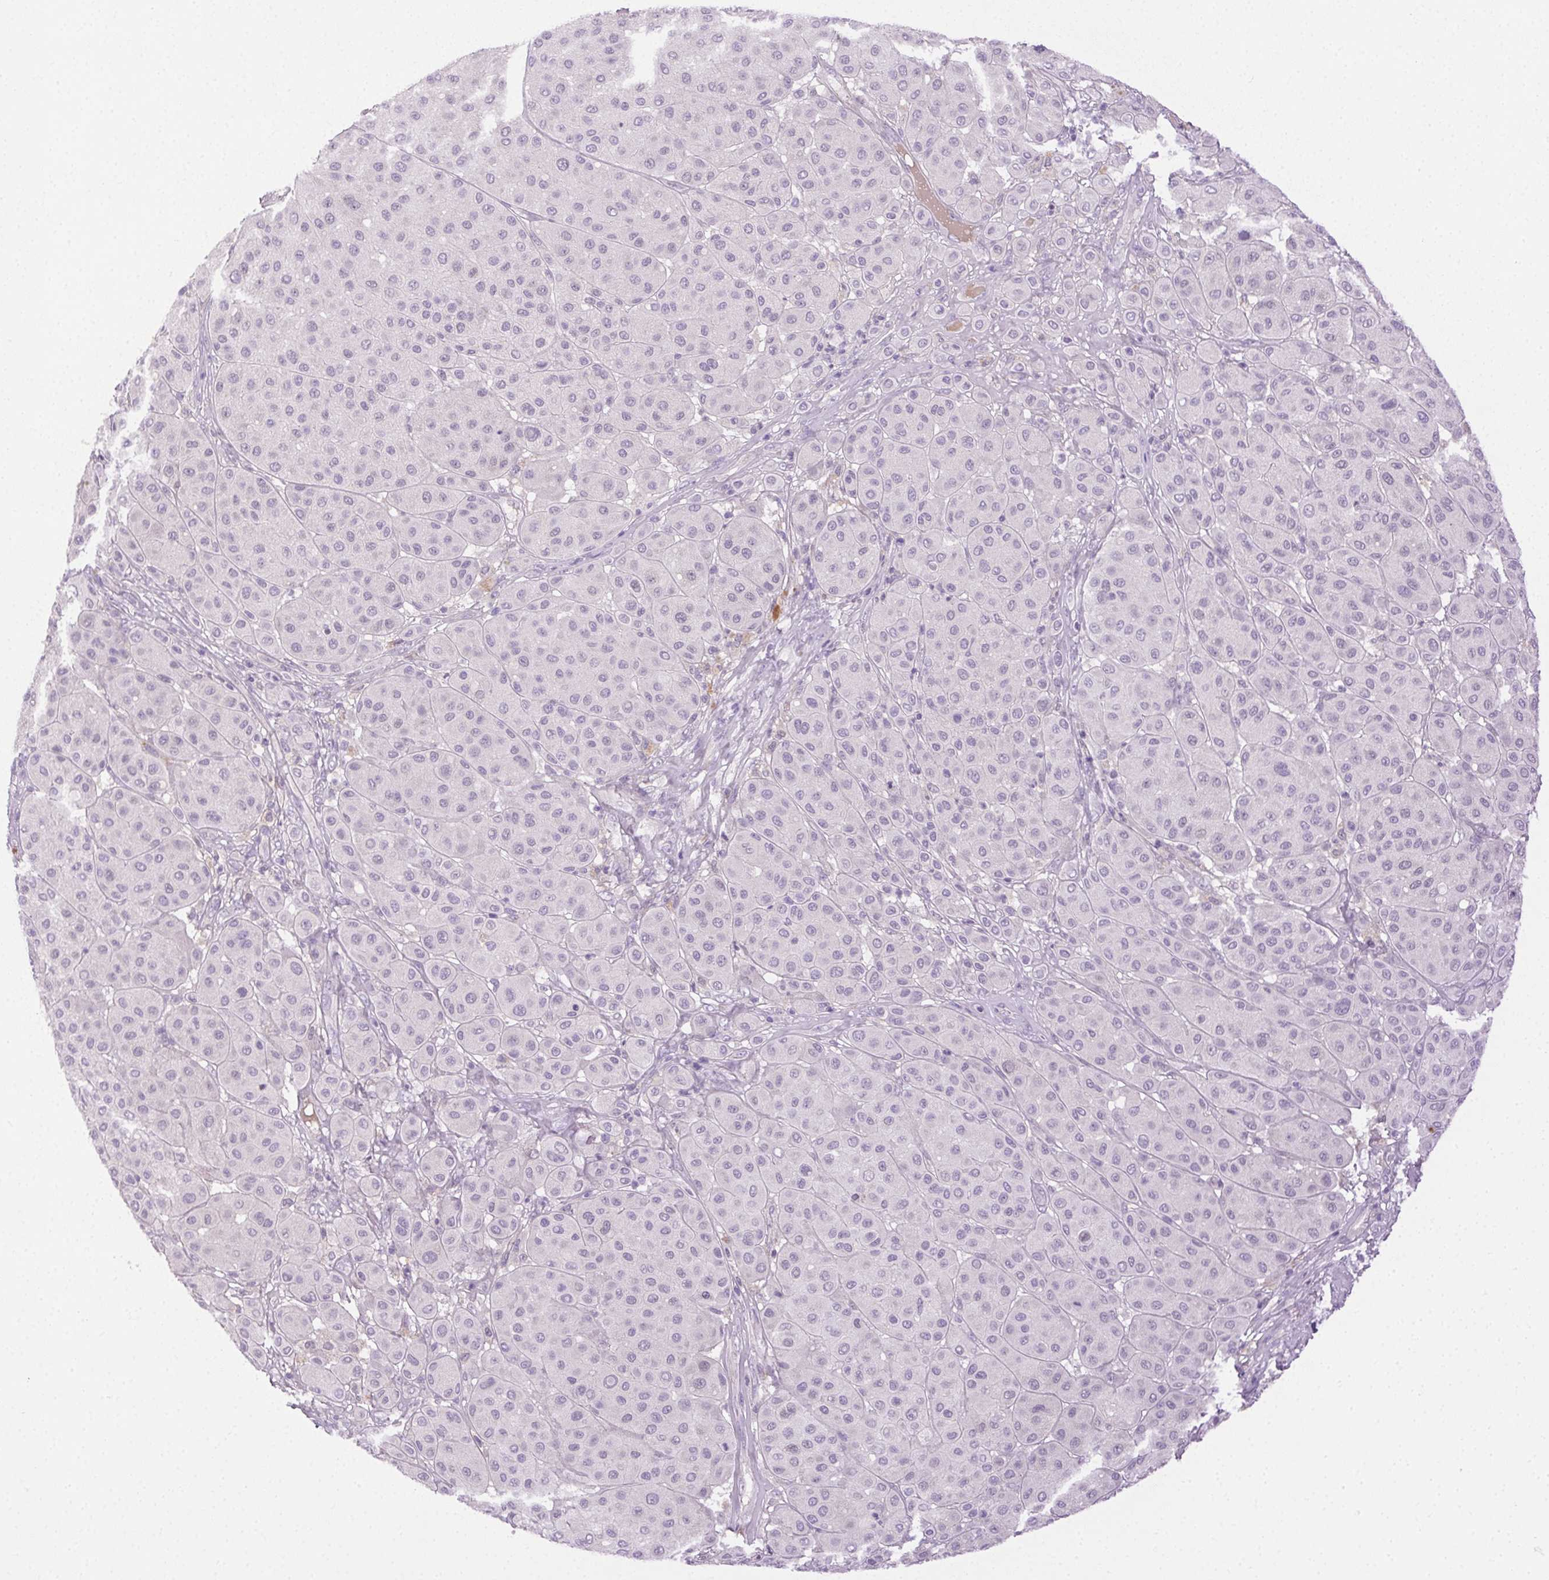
{"staining": {"intensity": "negative", "quantity": "none", "location": "none"}, "tissue": "melanoma", "cell_type": "Tumor cells", "image_type": "cancer", "snomed": [{"axis": "morphology", "description": "Malignant melanoma, Metastatic site"}, {"axis": "topography", "description": "Smooth muscle"}], "caption": "Tumor cells are negative for protein expression in human melanoma. (Immunohistochemistry (ihc), brightfield microscopy, high magnification).", "gene": "BPIFB2", "patient": {"sex": "male", "age": 41}}